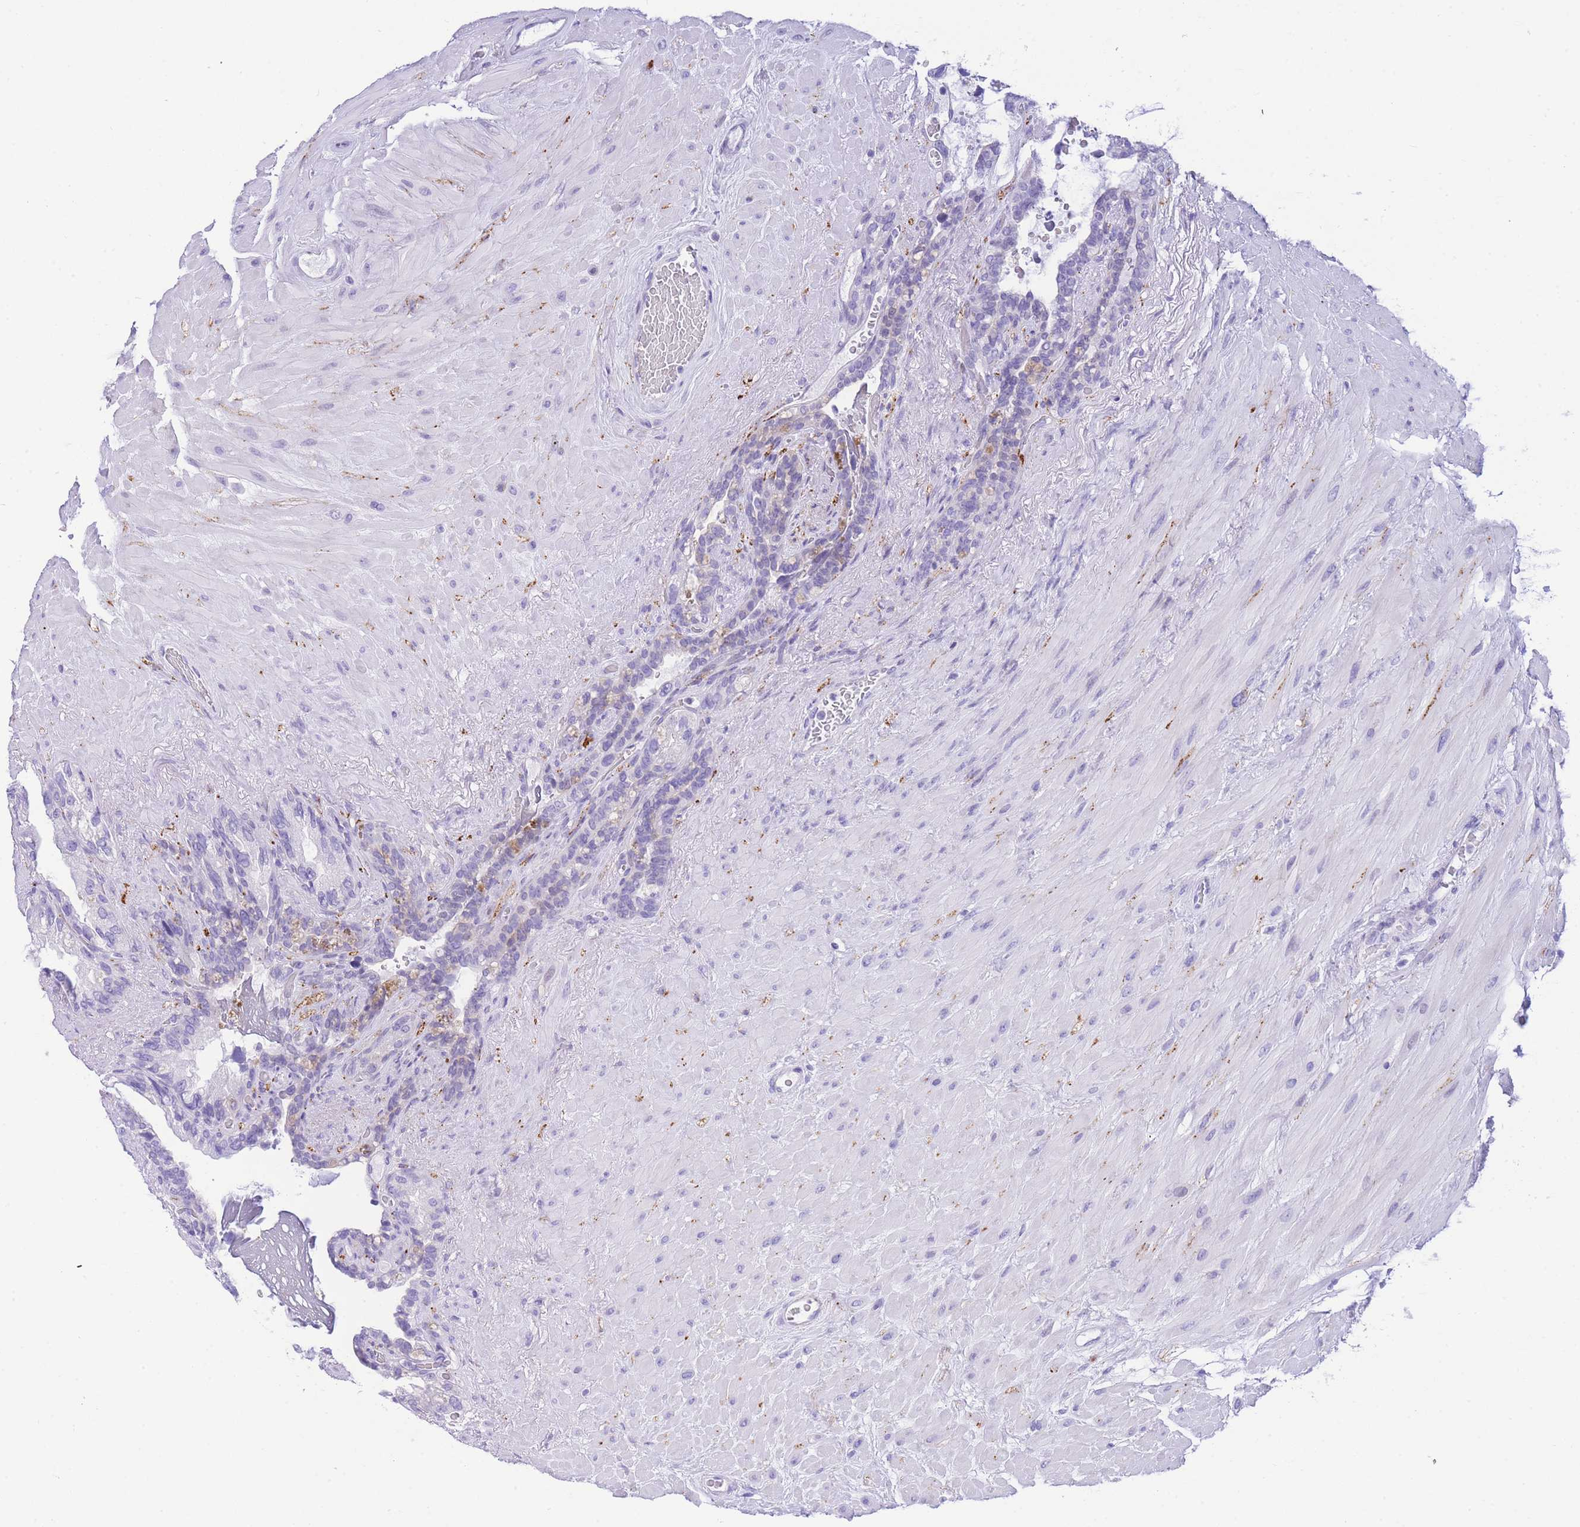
{"staining": {"intensity": "negative", "quantity": "none", "location": "none"}, "tissue": "seminal vesicle", "cell_type": "Glandular cells", "image_type": "normal", "snomed": [{"axis": "morphology", "description": "Normal tissue, NOS"}, {"axis": "topography", "description": "Seminal veicle"}], "caption": "High power microscopy photomicrograph of an immunohistochemistry image of normal seminal vesicle, revealing no significant positivity in glandular cells.", "gene": "TIFAB", "patient": {"sex": "male", "age": 80}}